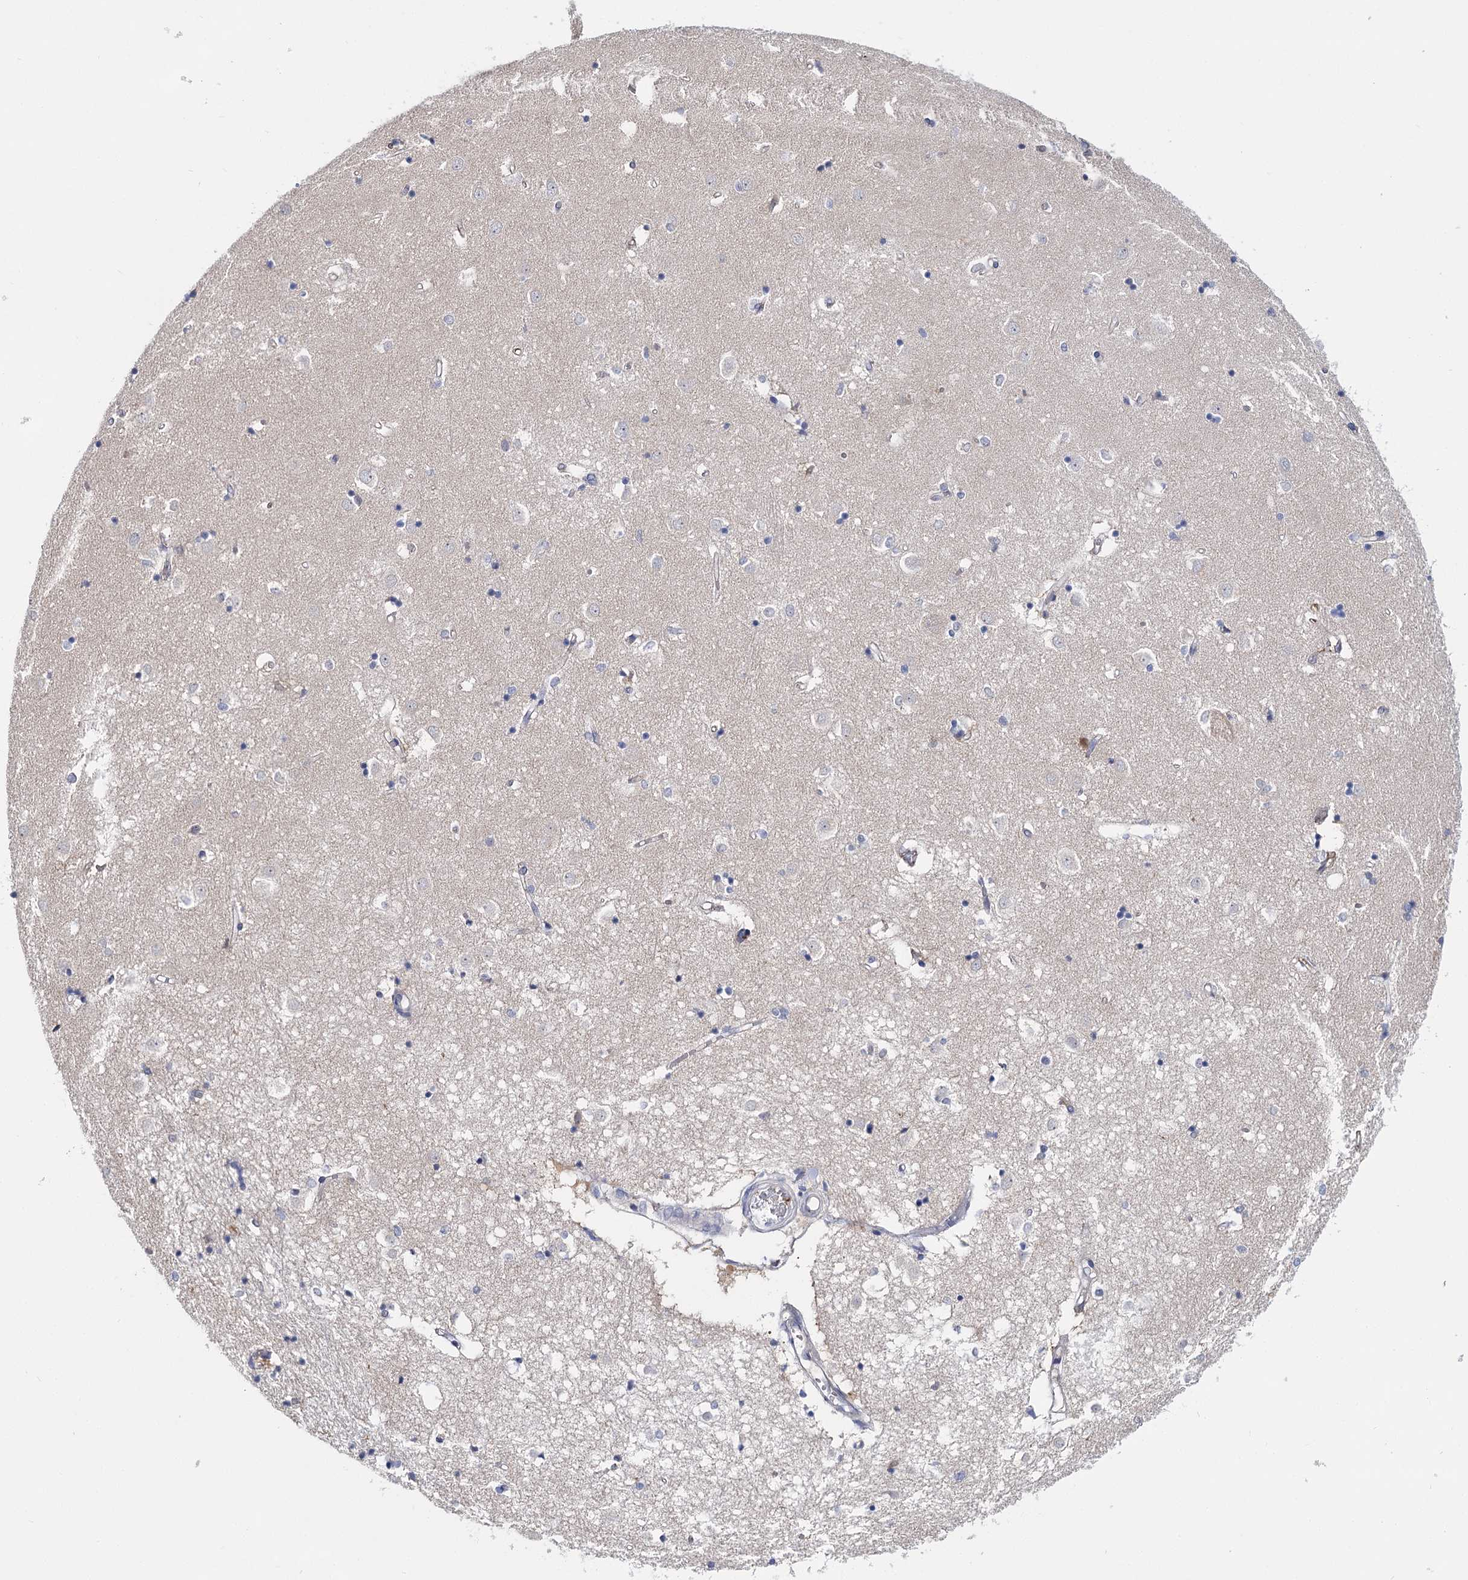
{"staining": {"intensity": "negative", "quantity": "none", "location": "none"}, "tissue": "caudate", "cell_type": "Glial cells", "image_type": "normal", "snomed": [{"axis": "morphology", "description": "Normal tissue, NOS"}, {"axis": "topography", "description": "Lateral ventricle wall"}], "caption": "The IHC image has no significant expression in glial cells of caudate.", "gene": "UGP2", "patient": {"sex": "male", "age": 45}}